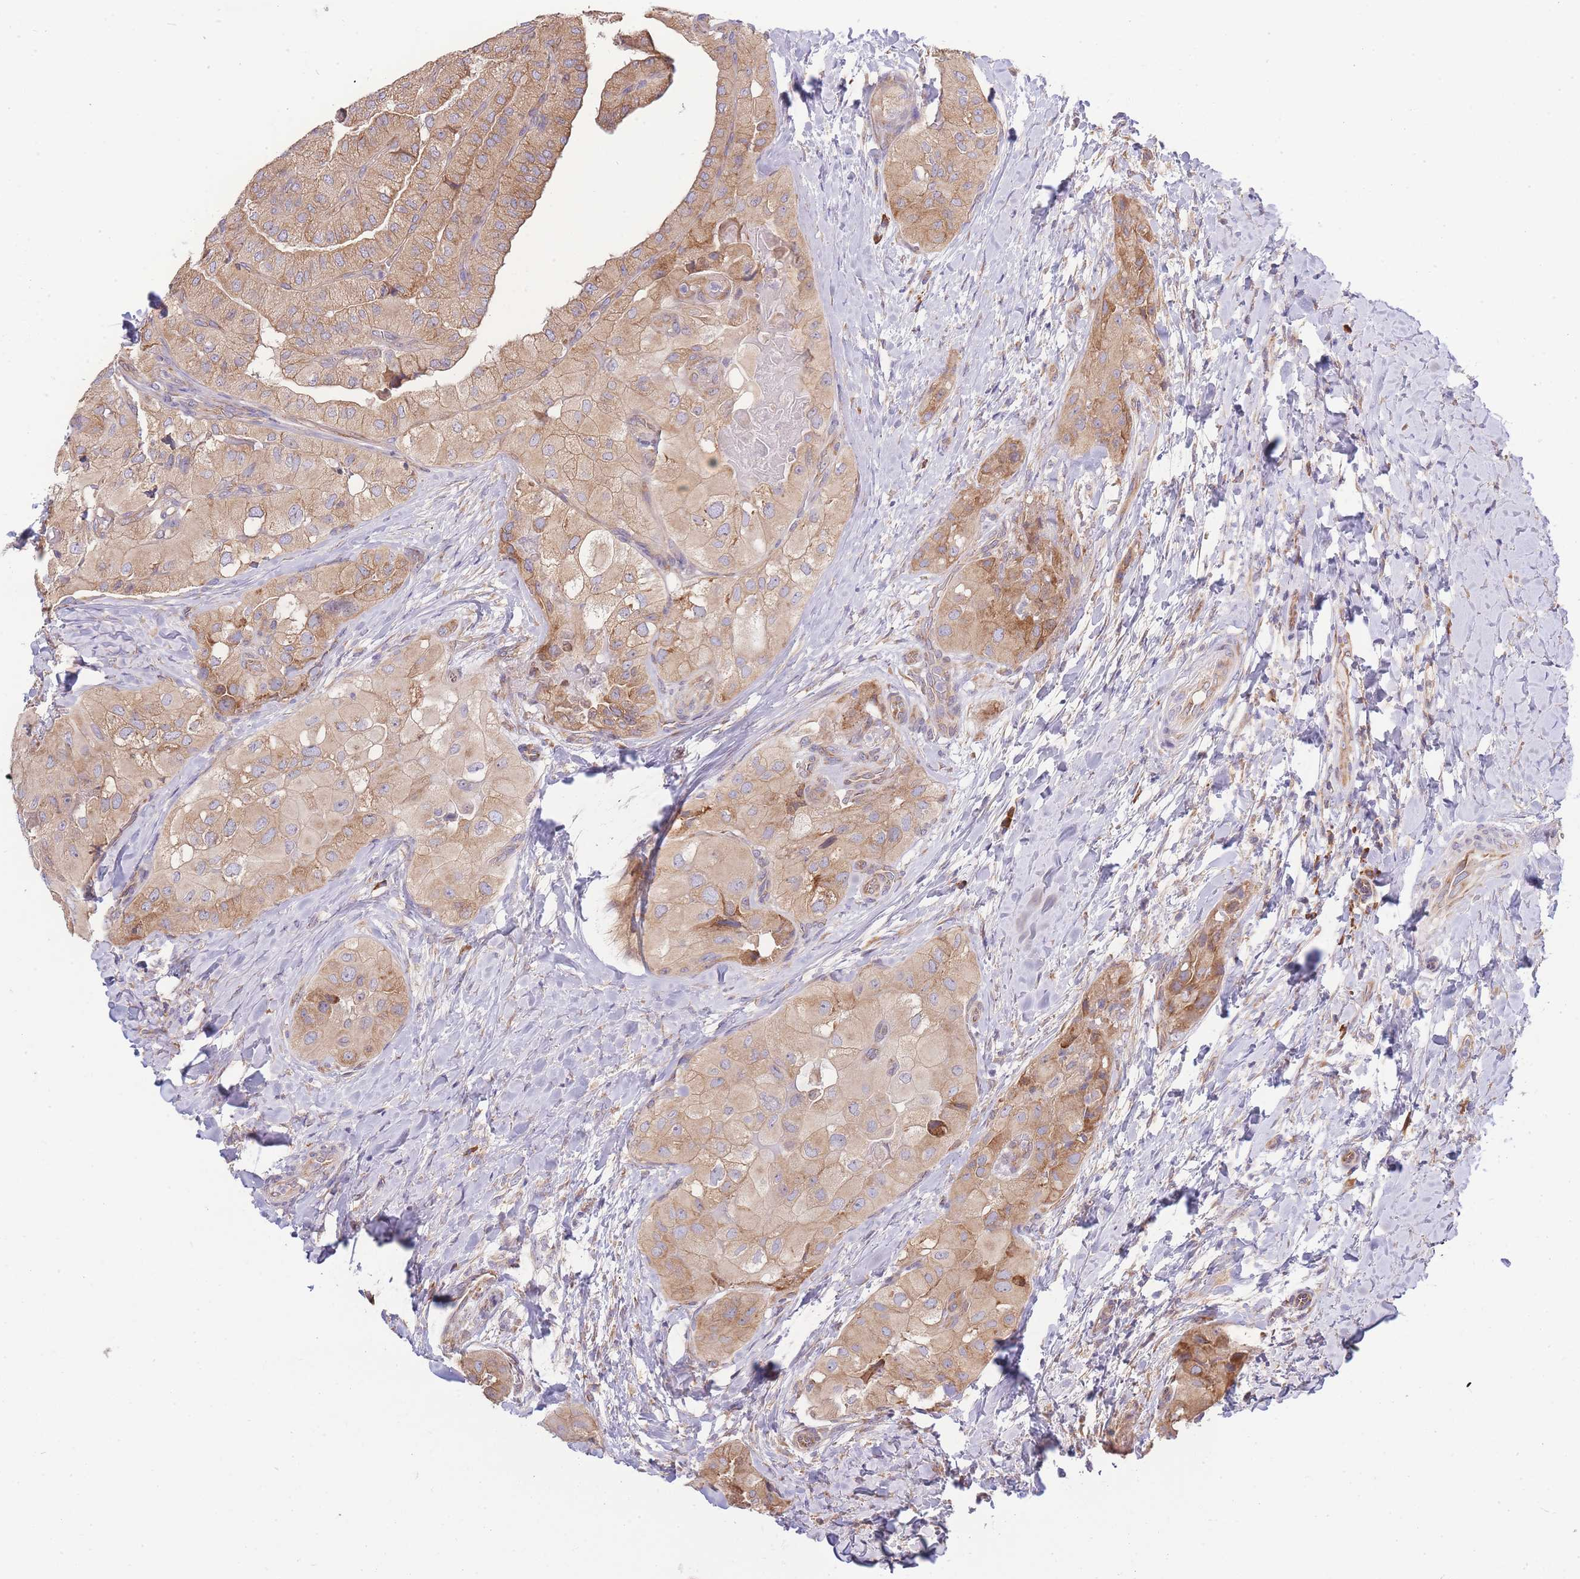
{"staining": {"intensity": "moderate", "quantity": ">75%", "location": "cytoplasmic/membranous"}, "tissue": "thyroid cancer", "cell_type": "Tumor cells", "image_type": "cancer", "snomed": [{"axis": "morphology", "description": "Normal tissue, NOS"}, {"axis": "morphology", "description": "Papillary adenocarcinoma, NOS"}, {"axis": "topography", "description": "Thyroid gland"}], "caption": "A medium amount of moderate cytoplasmic/membranous staining is identified in about >75% of tumor cells in thyroid papillary adenocarcinoma tissue.", "gene": "BEX1", "patient": {"sex": "female", "age": 59}}